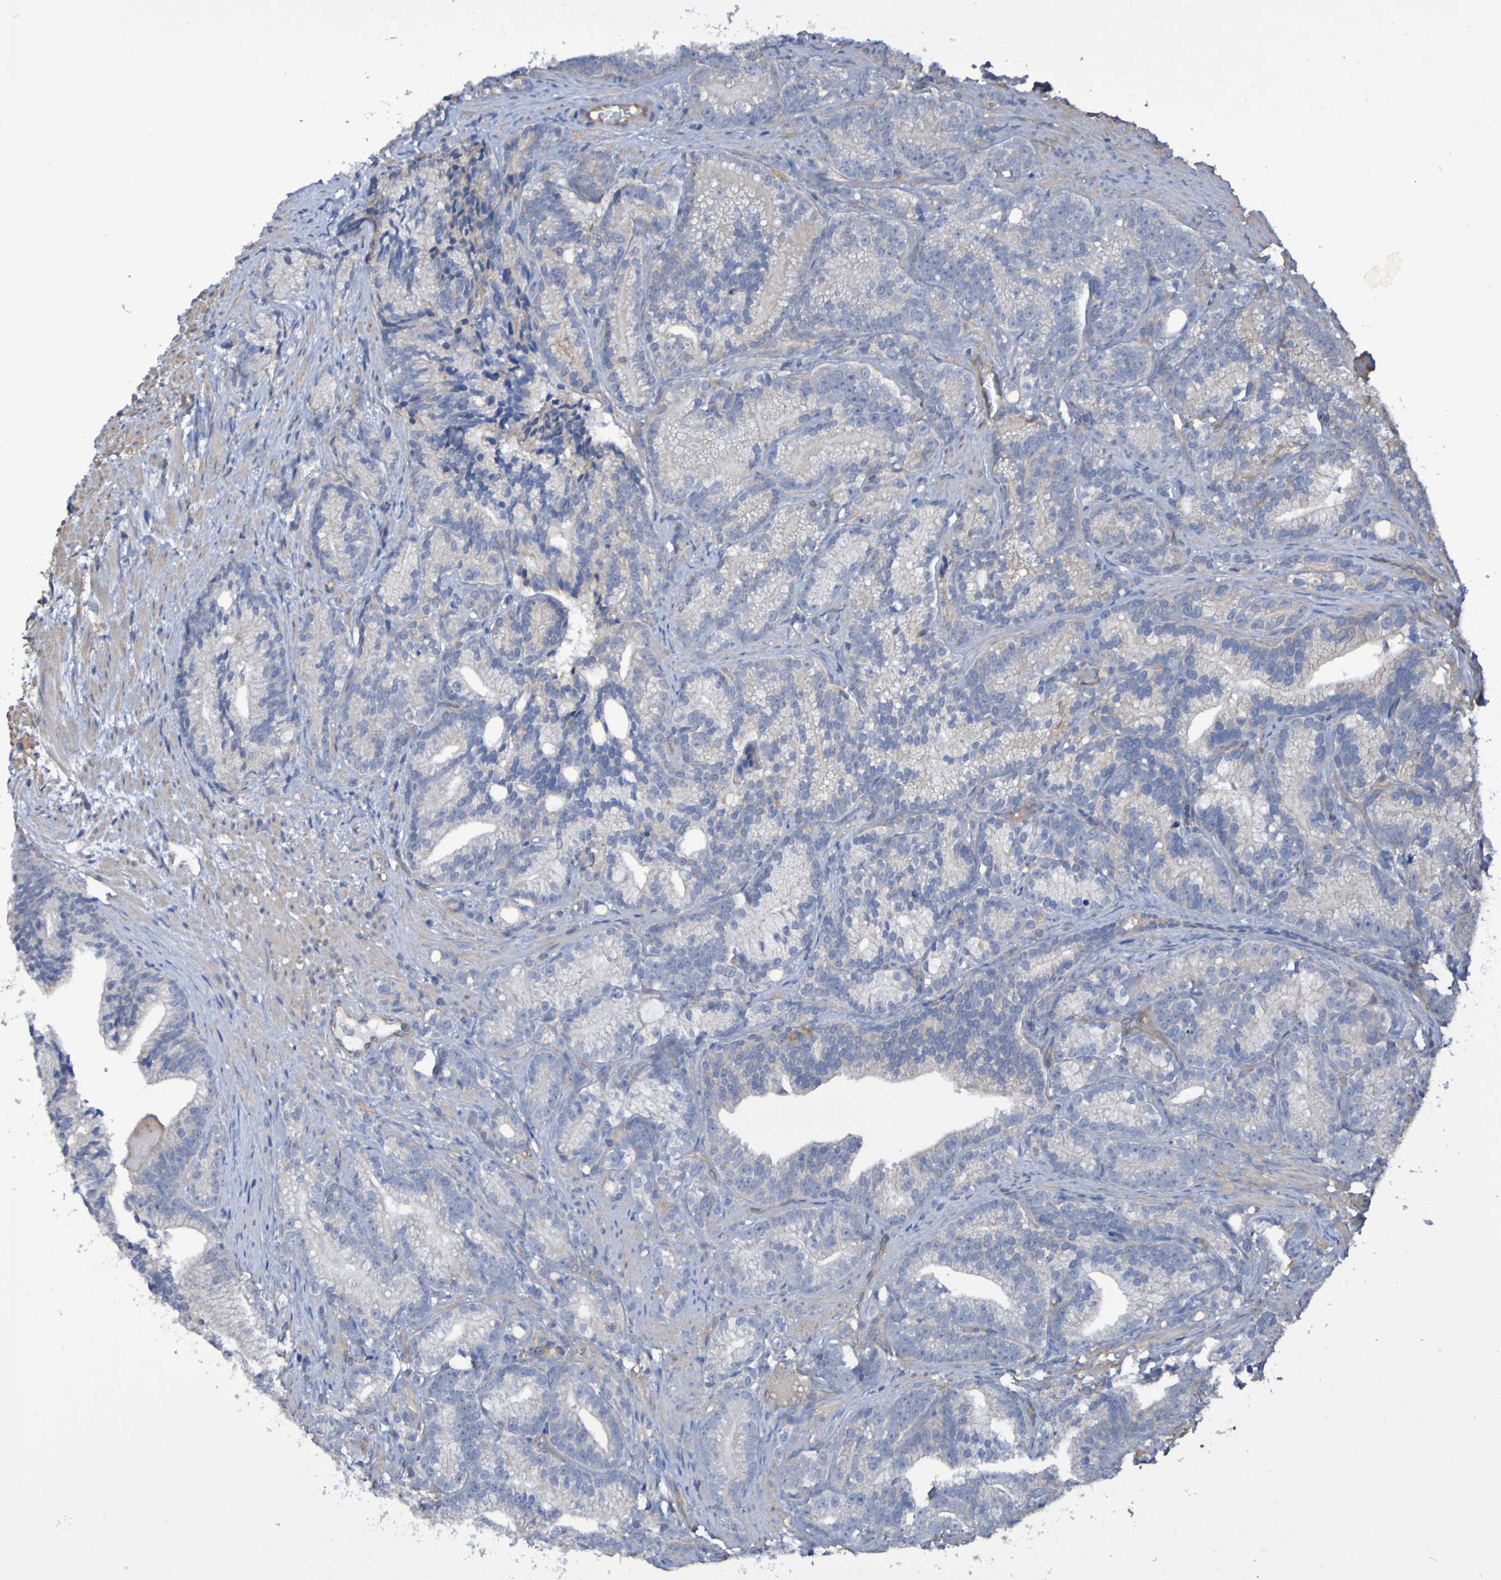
{"staining": {"intensity": "negative", "quantity": "none", "location": "none"}, "tissue": "prostate cancer", "cell_type": "Tumor cells", "image_type": "cancer", "snomed": [{"axis": "morphology", "description": "Adenocarcinoma, Low grade"}, {"axis": "topography", "description": "Prostate"}], "caption": "This histopathology image is of prostate adenocarcinoma (low-grade) stained with immunohistochemistry to label a protein in brown with the nuclei are counter-stained blue. There is no staining in tumor cells.", "gene": "SYNJ1", "patient": {"sex": "male", "age": 89}}